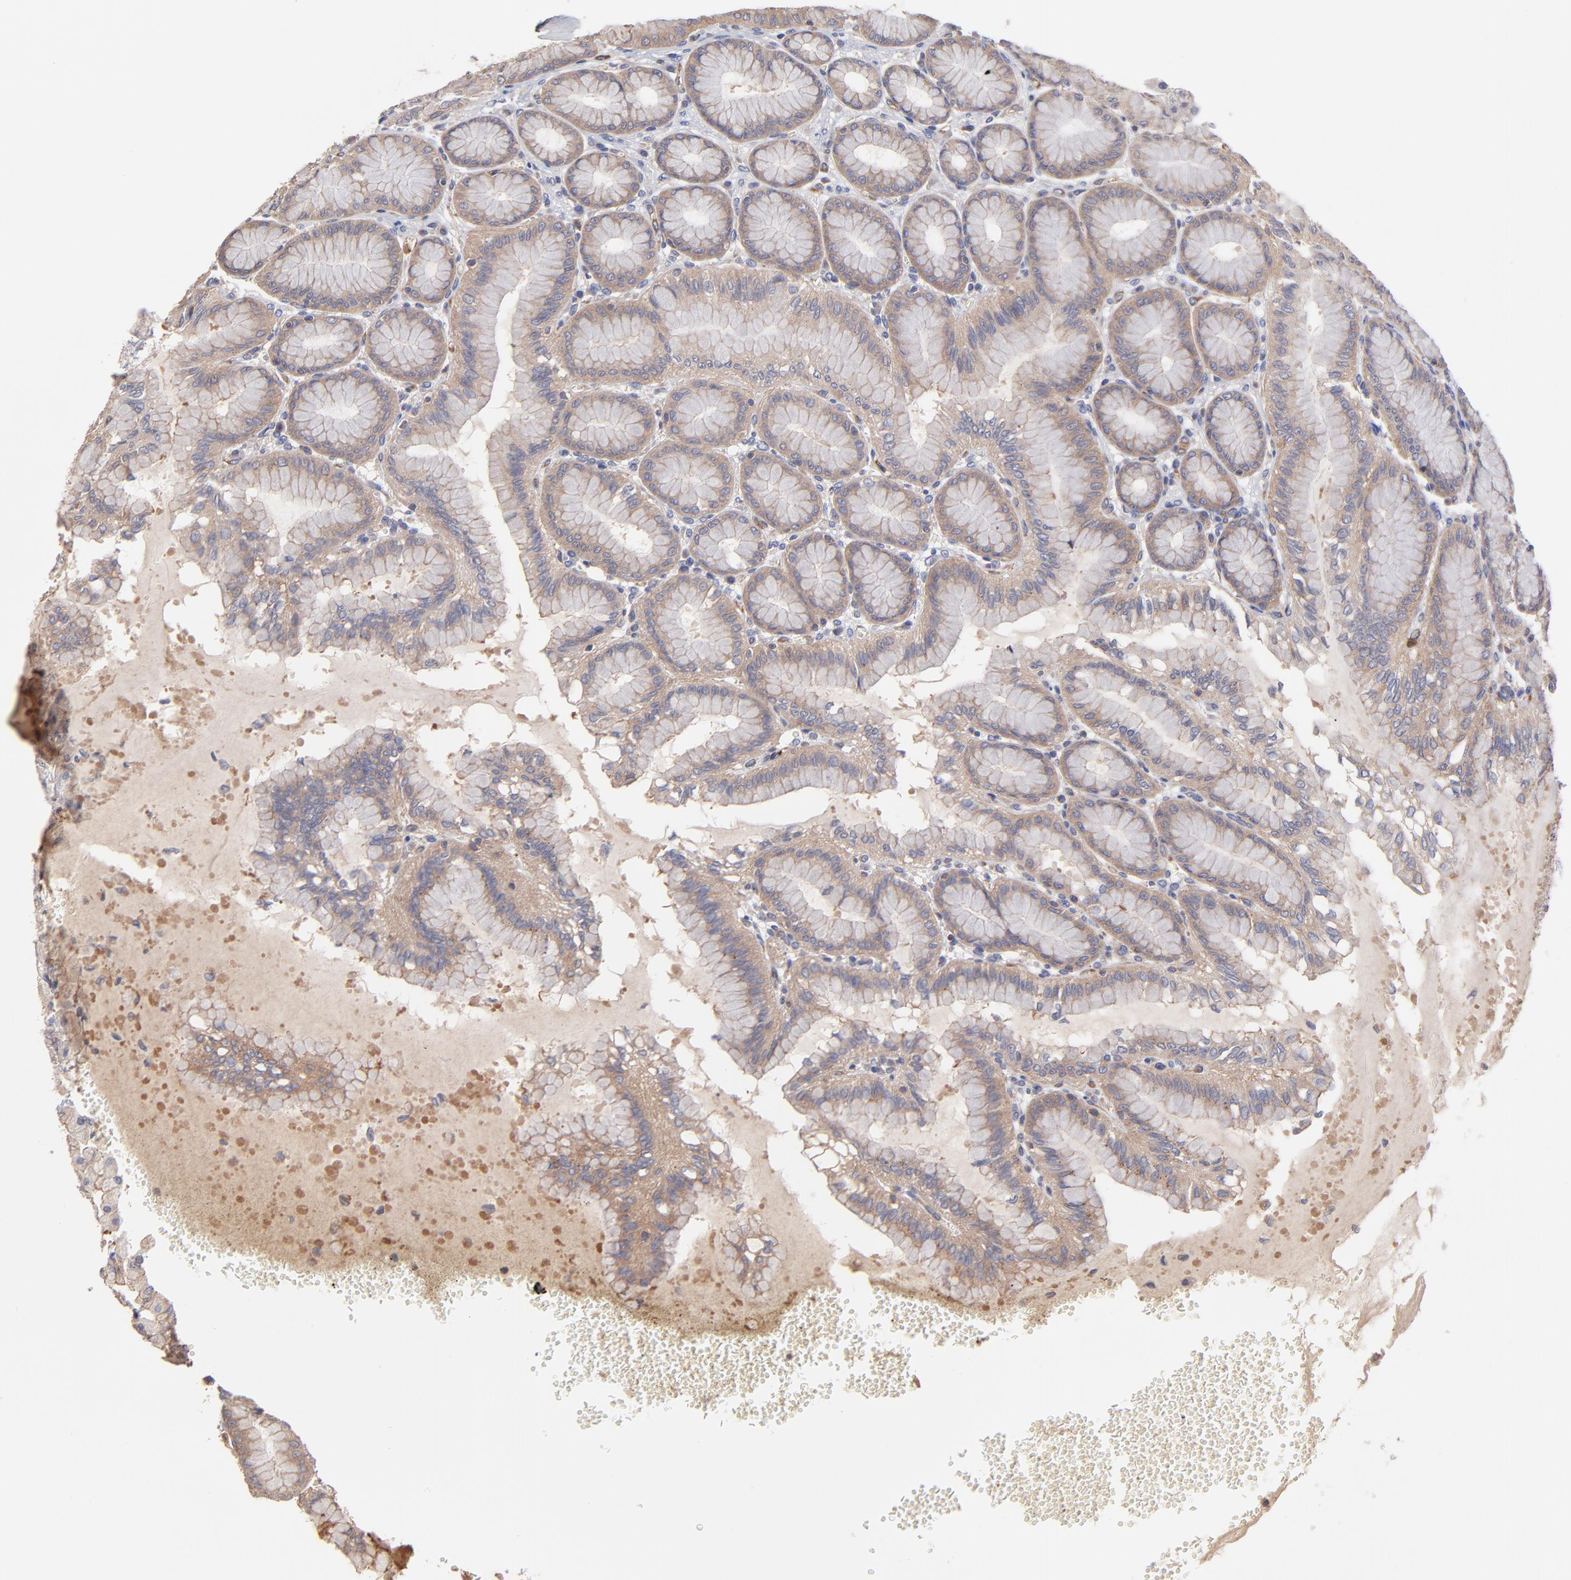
{"staining": {"intensity": "moderate", "quantity": ">75%", "location": "cytoplasmic/membranous"}, "tissue": "stomach", "cell_type": "Glandular cells", "image_type": "normal", "snomed": [{"axis": "morphology", "description": "Normal tissue, NOS"}, {"axis": "topography", "description": "Stomach"}, {"axis": "topography", "description": "Stomach, lower"}], "caption": "An image showing moderate cytoplasmic/membranous expression in about >75% of glandular cells in unremarkable stomach, as visualized by brown immunohistochemical staining.", "gene": "ASB7", "patient": {"sex": "male", "age": 76}}